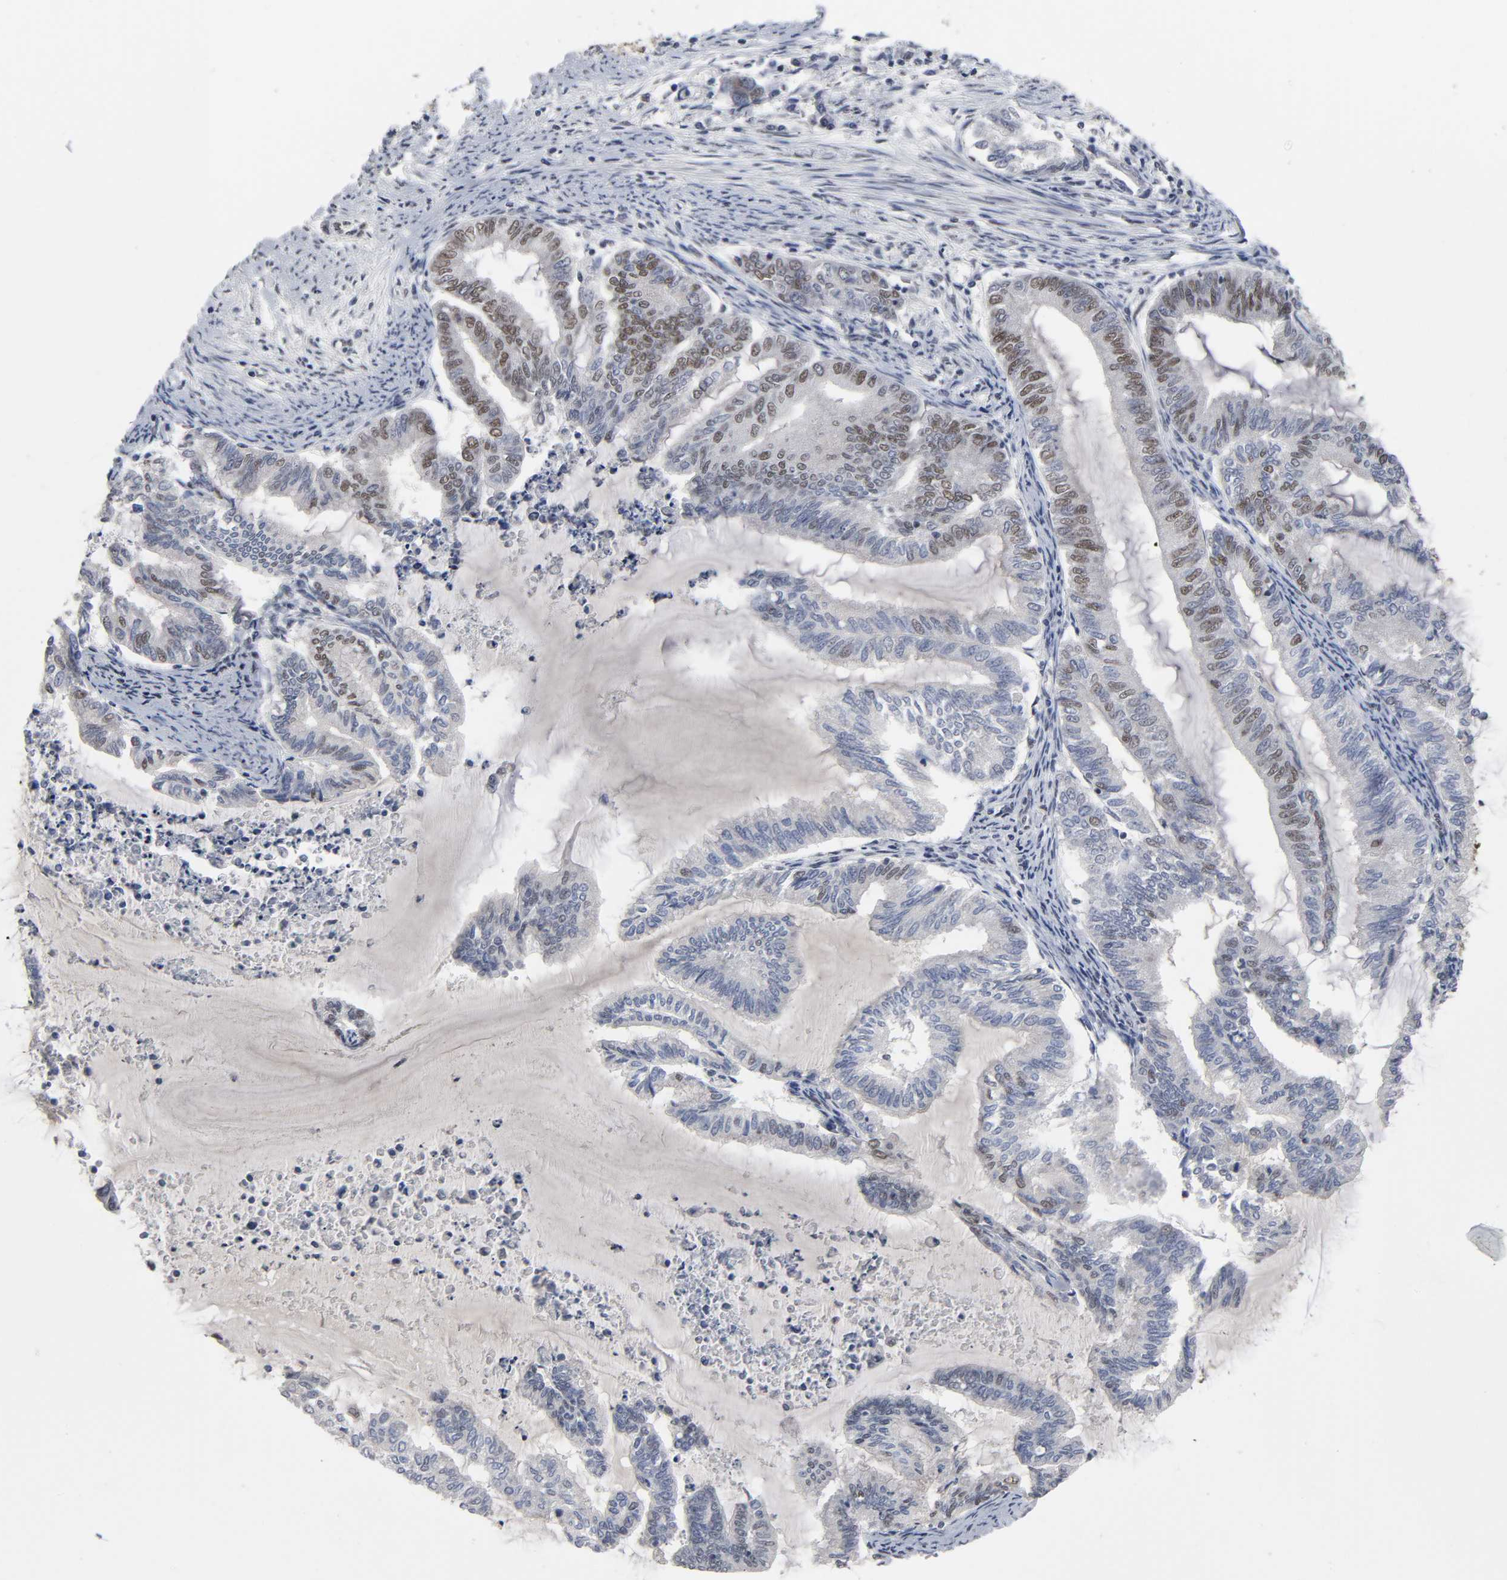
{"staining": {"intensity": "weak", "quantity": "25%-75%", "location": "nuclear"}, "tissue": "endometrial cancer", "cell_type": "Tumor cells", "image_type": "cancer", "snomed": [{"axis": "morphology", "description": "Adenocarcinoma, NOS"}, {"axis": "topography", "description": "Endometrium"}], "caption": "Protein staining reveals weak nuclear staining in approximately 25%-75% of tumor cells in endometrial cancer (adenocarcinoma).", "gene": "TRIM33", "patient": {"sex": "female", "age": 79}}